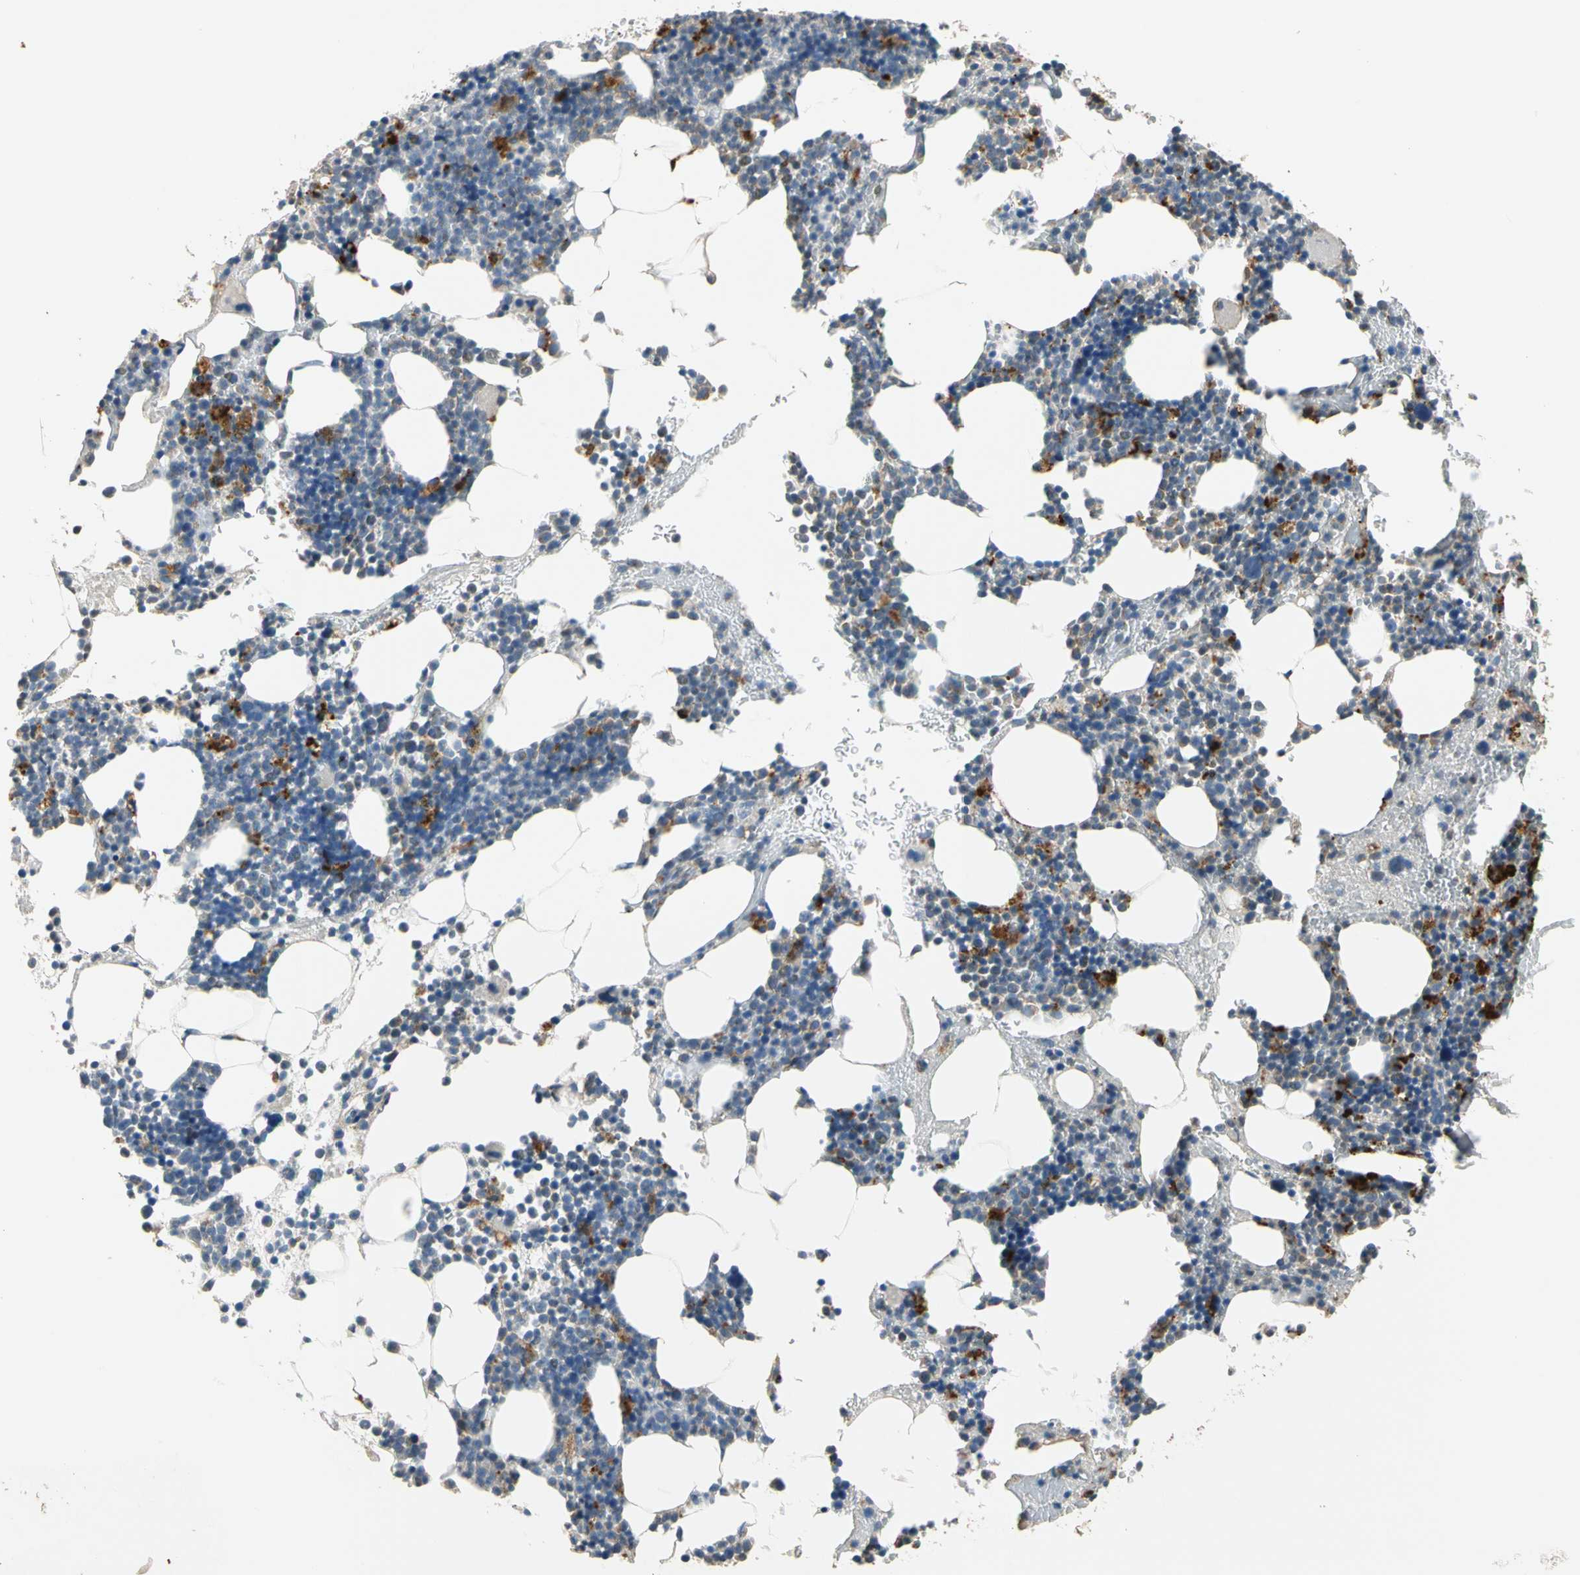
{"staining": {"intensity": "strong", "quantity": "<25%", "location": "cytoplasmic/membranous"}, "tissue": "bone marrow", "cell_type": "Hematopoietic cells", "image_type": "normal", "snomed": [{"axis": "morphology", "description": "Normal tissue, NOS"}, {"axis": "topography", "description": "Bone marrow"}], "caption": "Bone marrow stained with DAB (3,3'-diaminobenzidine) immunohistochemistry demonstrates medium levels of strong cytoplasmic/membranous staining in about <25% of hematopoietic cells.", "gene": "GM2A", "patient": {"sex": "male", "age": 82}}